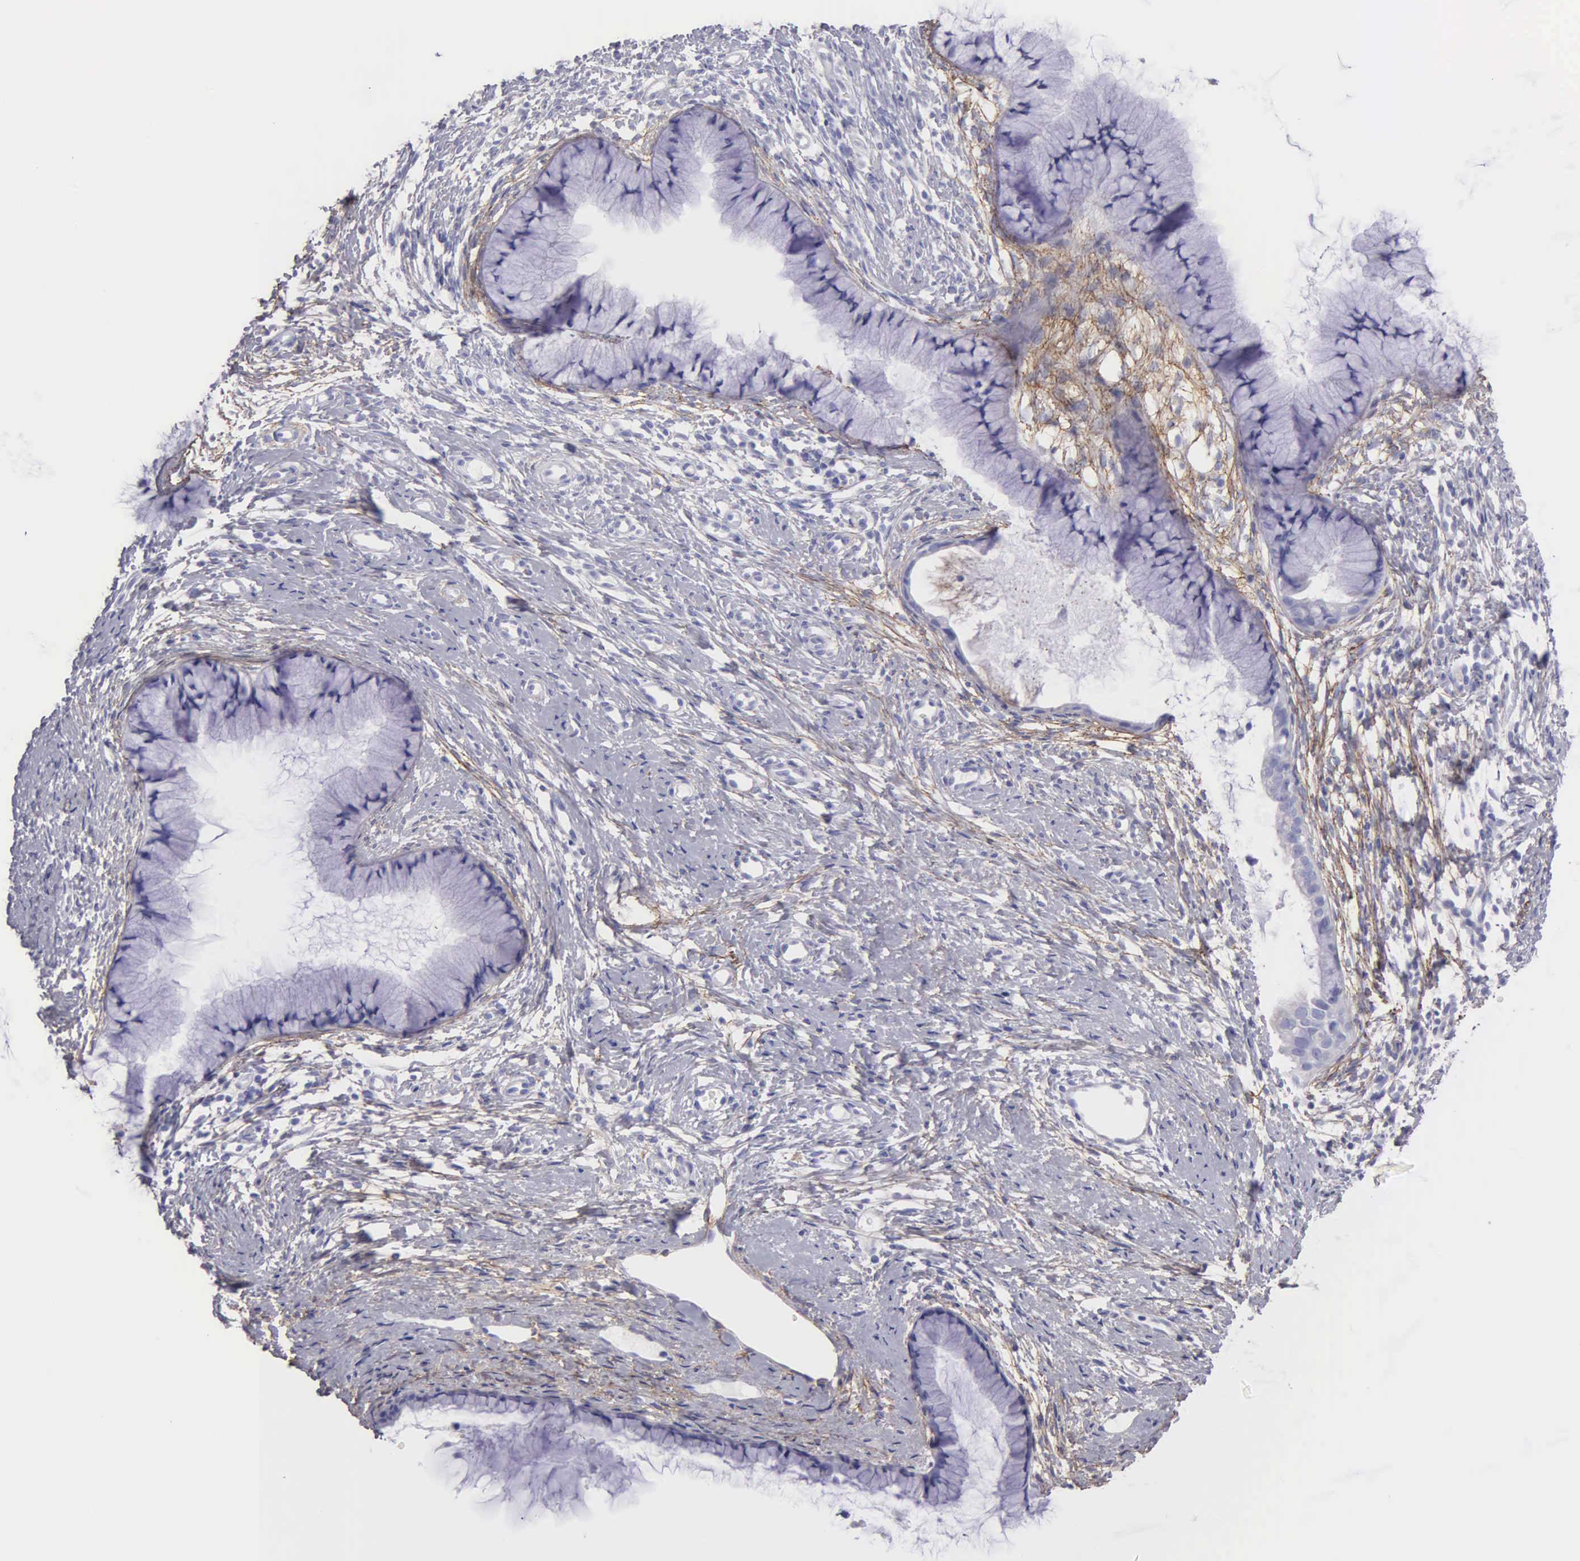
{"staining": {"intensity": "negative", "quantity": "none", "location": "none"}, "tissue": "cervix", "cell_type": "Glandular cells", "image_type": "normal", "snomed": [{"axis": "morphology", "description": "Normal tissue, NOS"}, {"axis": "topography", "description": "Cervix"}], "caption": "Immunohistochemistry of normal cervix displays no staining in glandular cells. (DAB (3,3'-diaminobenzidine) immunohistochemistry (IHC) visualized using brightfield microscopy, high magnification).", "gene": "FBLN5", "patient": {"sex": "female", "age": 82}}